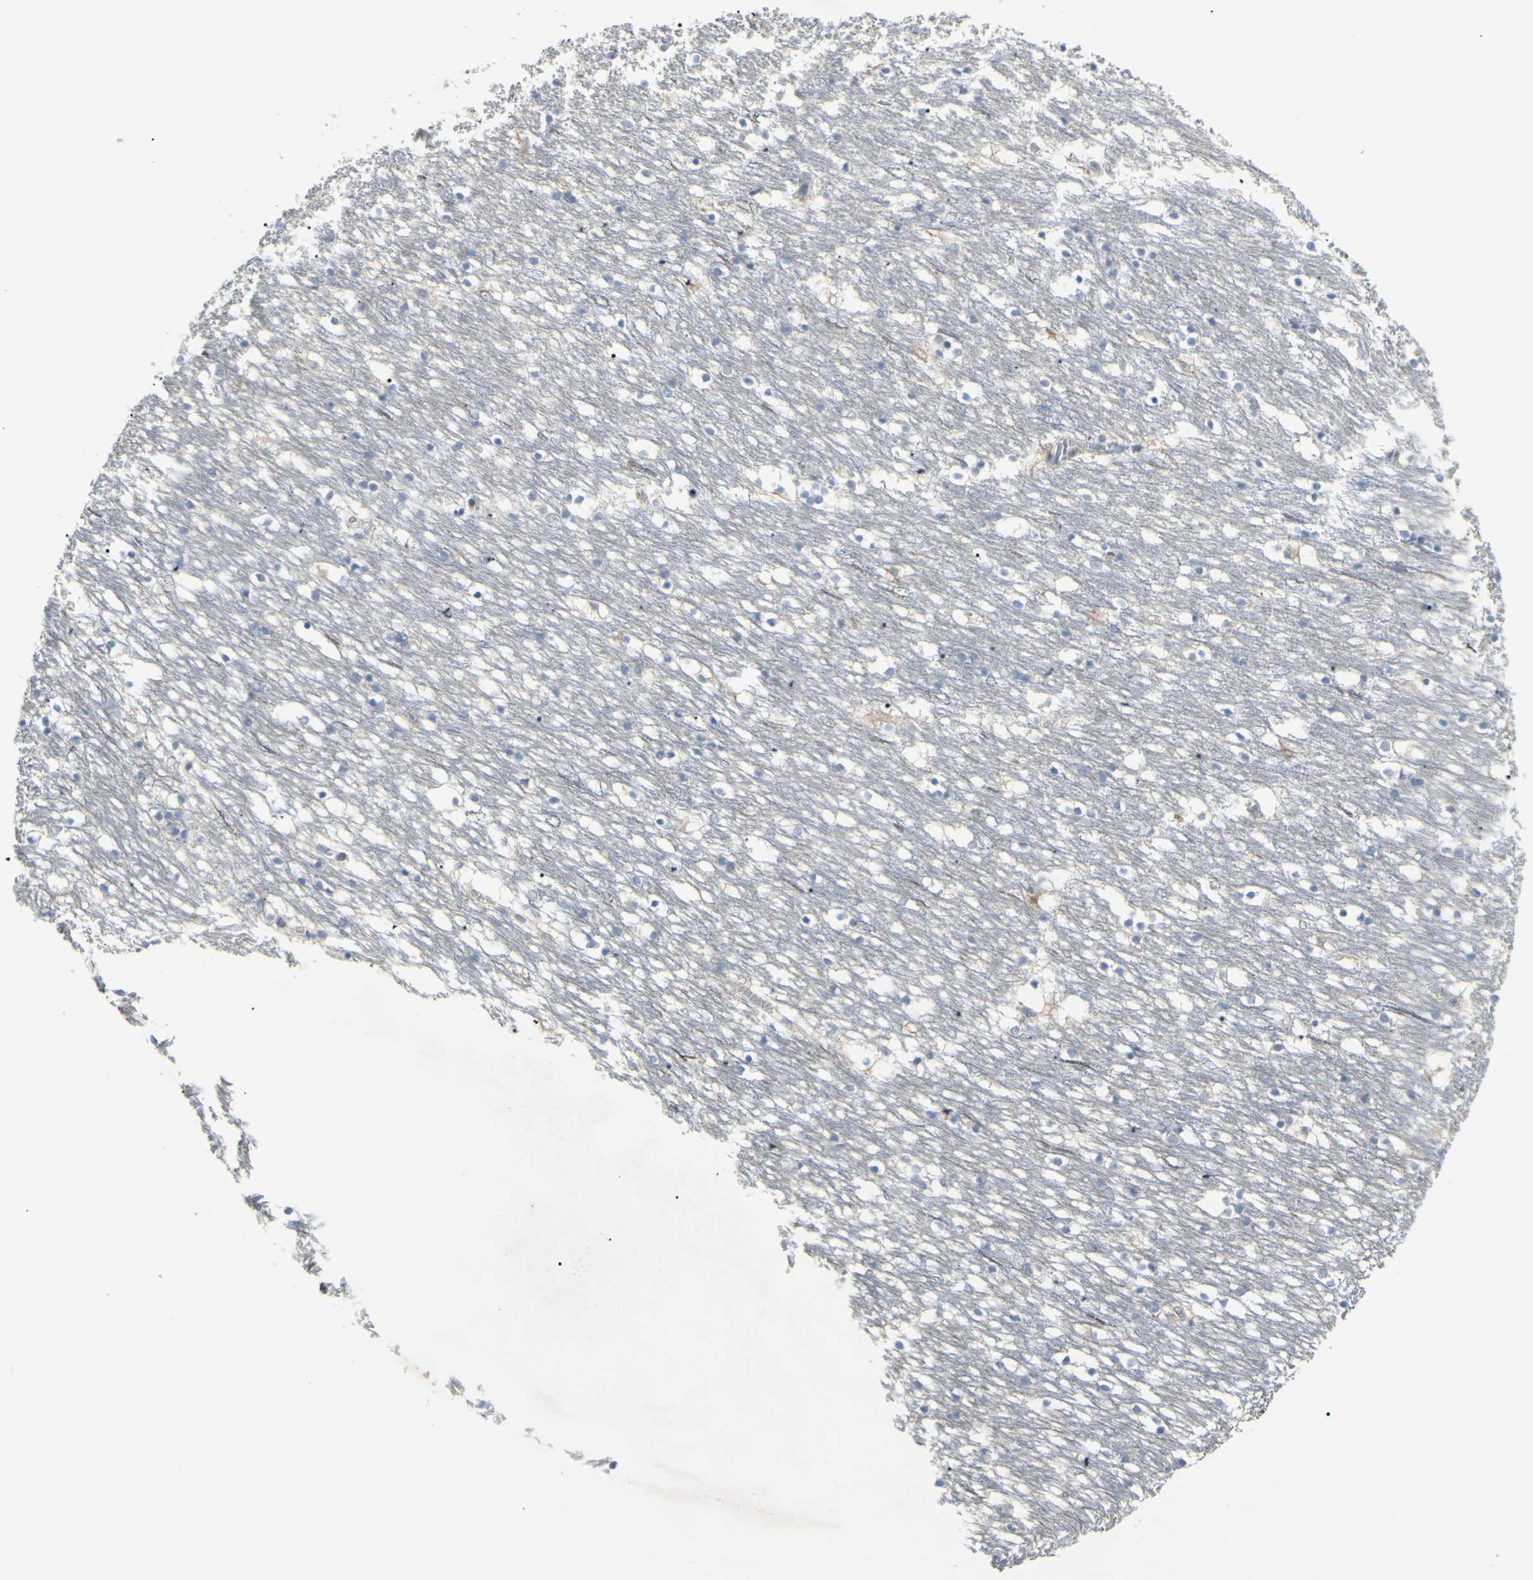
{"staining": {"intensity": "negative", "quantity": "none", "location": "none"}, "tissue": "caudate", "cell_type": "Glial cells", "image_type": "normal", "snomed": [{"axis": "morphology", "description": "Normal tissue, NOS"}, {"axis": "topography", "description": "Lateral ventricle wall"}], "caption": "Human caudate stained for a protein using immunohistochemistry demonstrates no positivity in glial cells.", "gene": "ETNK1", "patient": {"sex": "male", "age": 45}}